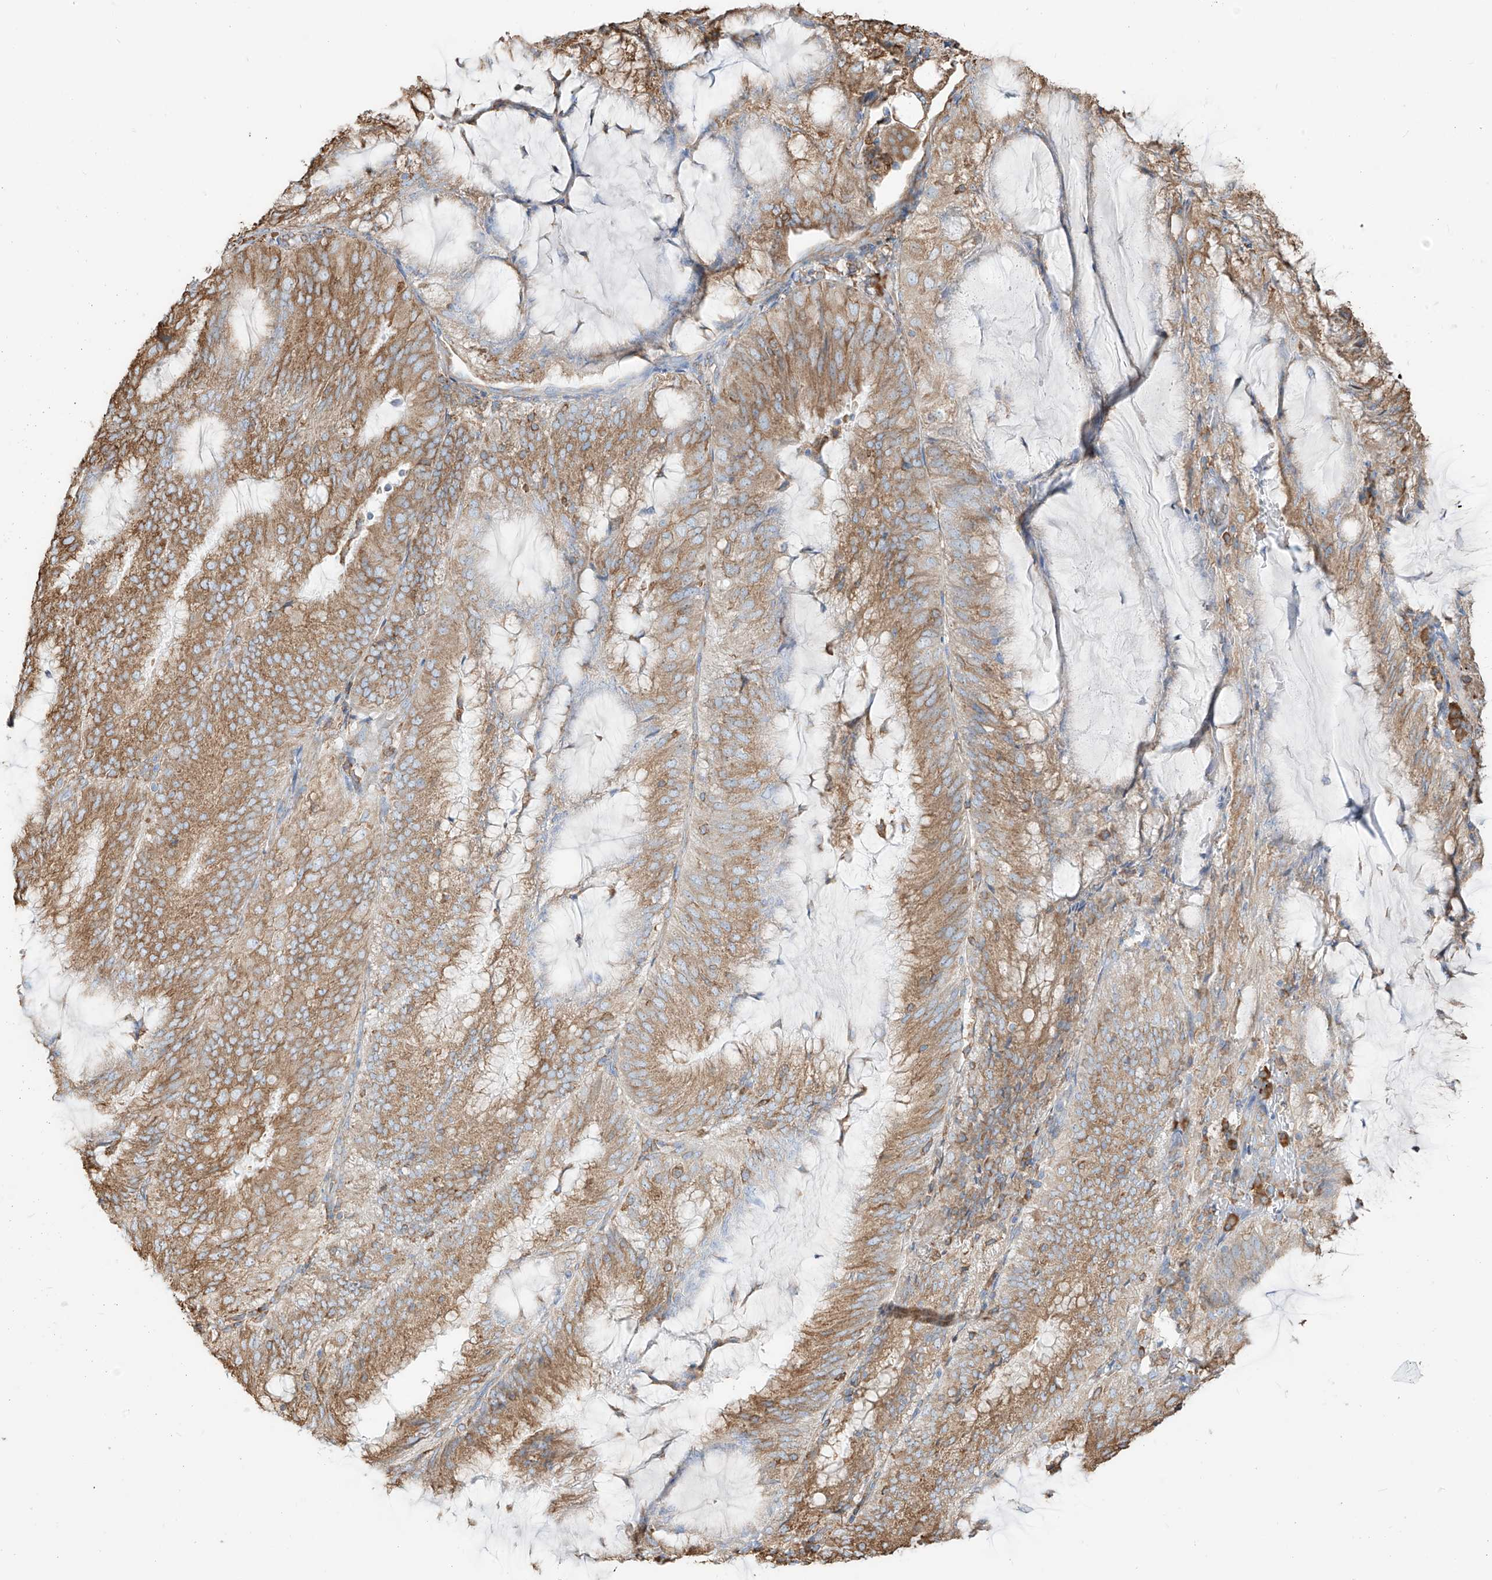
{"staining": {"intensity": "moderate", "quantity": ">75%", "location": "cytoplasmic/membranous"}, "tissue": "endometrial cancer", "cell_type": "Tumor cells", "image_type": "cancer", "snomed": [{"axis": "morphology", "description": "Adenocarcinoma, NOS"}, {"axis": "topography", "description": "Endometrium"}], "caption": "IHC (DAB (3,3'-diaminobenzidine)) staining of adenocarcinoma (endometrial) displays moderate cytoplasmic/membranous protein positivity in about >75% of tumor cells.", "gene": "PDIA6", "patient": {"sex": "female", "age": 81}}